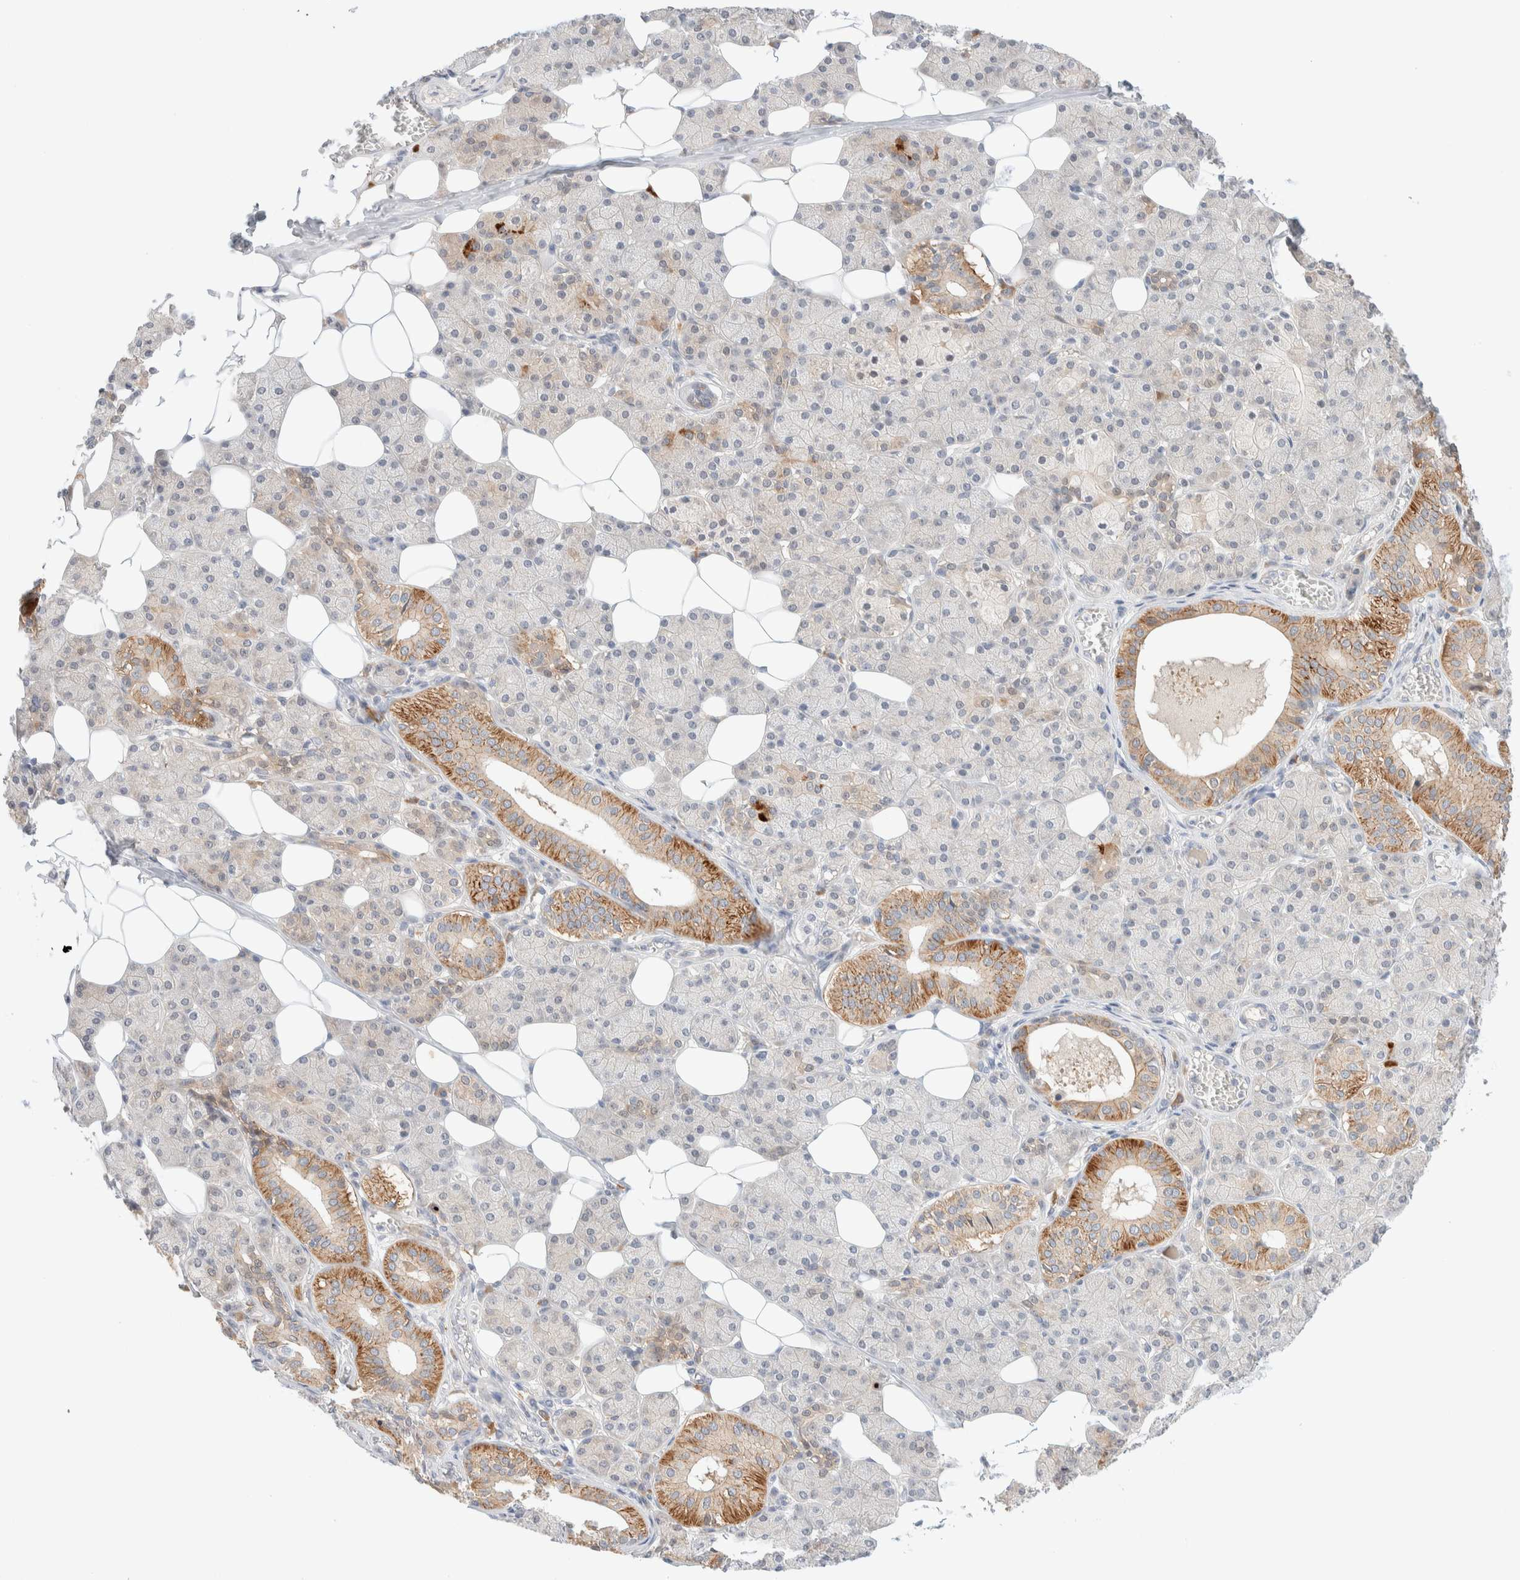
{"staining": {"intensity": "moderate", "quantity": "25%-75%", "location": "cytoplasmic/membranous"}, "tissue": "salivary gland", "cell_type": "Glandular cells", "image_type": "normal", "snomed": [{"axis": "morphology", "description": "Normal tissue, NOS"}, {"axis": "topography", "description": "Salivary gland"}], "caption": "Immunohistochemical staining of normal human salivary gland displays 25%-75% levels of moderate cytoplasmic/membranous protein expression in approximately 25%-75% of glandular cells. (DAB IHC, brown staining for protein, blue staining for nuclei).", "gene": "CHKA", "patient": {"sex": "female", "age": 33}}